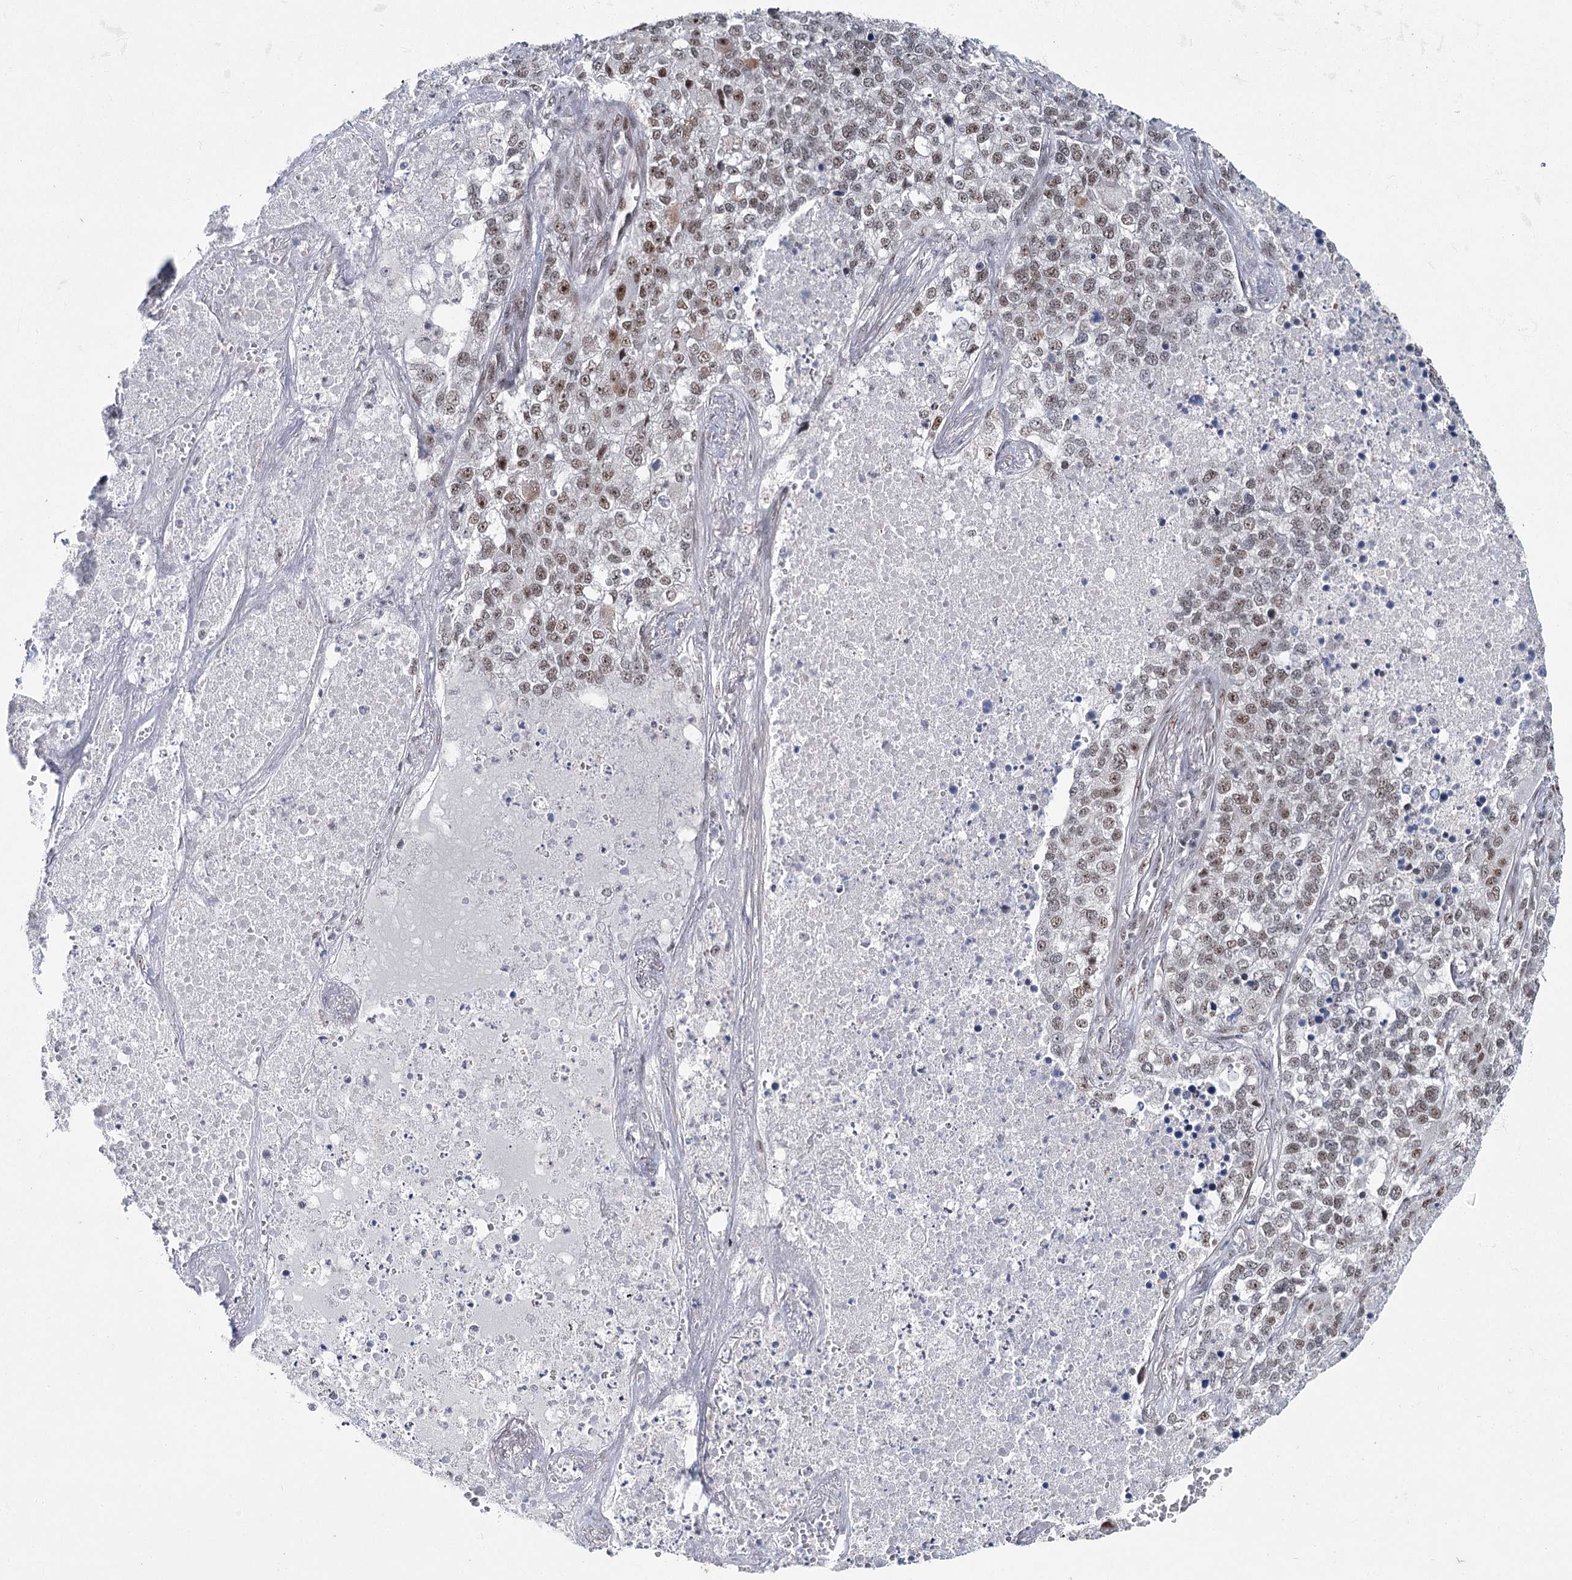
{"staining": {"intensity": "strong", "quantity": ">75%", "location": "nuclear"}, "tissue": "lung cancer", "cell_type": "Tumor cells", "image_type": "cancer", "snomed": [{"axis": "morphology", "description": "Adenocarcinoma, NOS"}, {"axis": "topography", "description": "Lung"}], "caption": "This image demonstrates immunohistochemistry (IHC) staining of human lung cancer, with high strong nuclear expression in about >75% of tumor cells.", "gene": "SCAF8", "patient": {"sex": "male", "age": 49}}